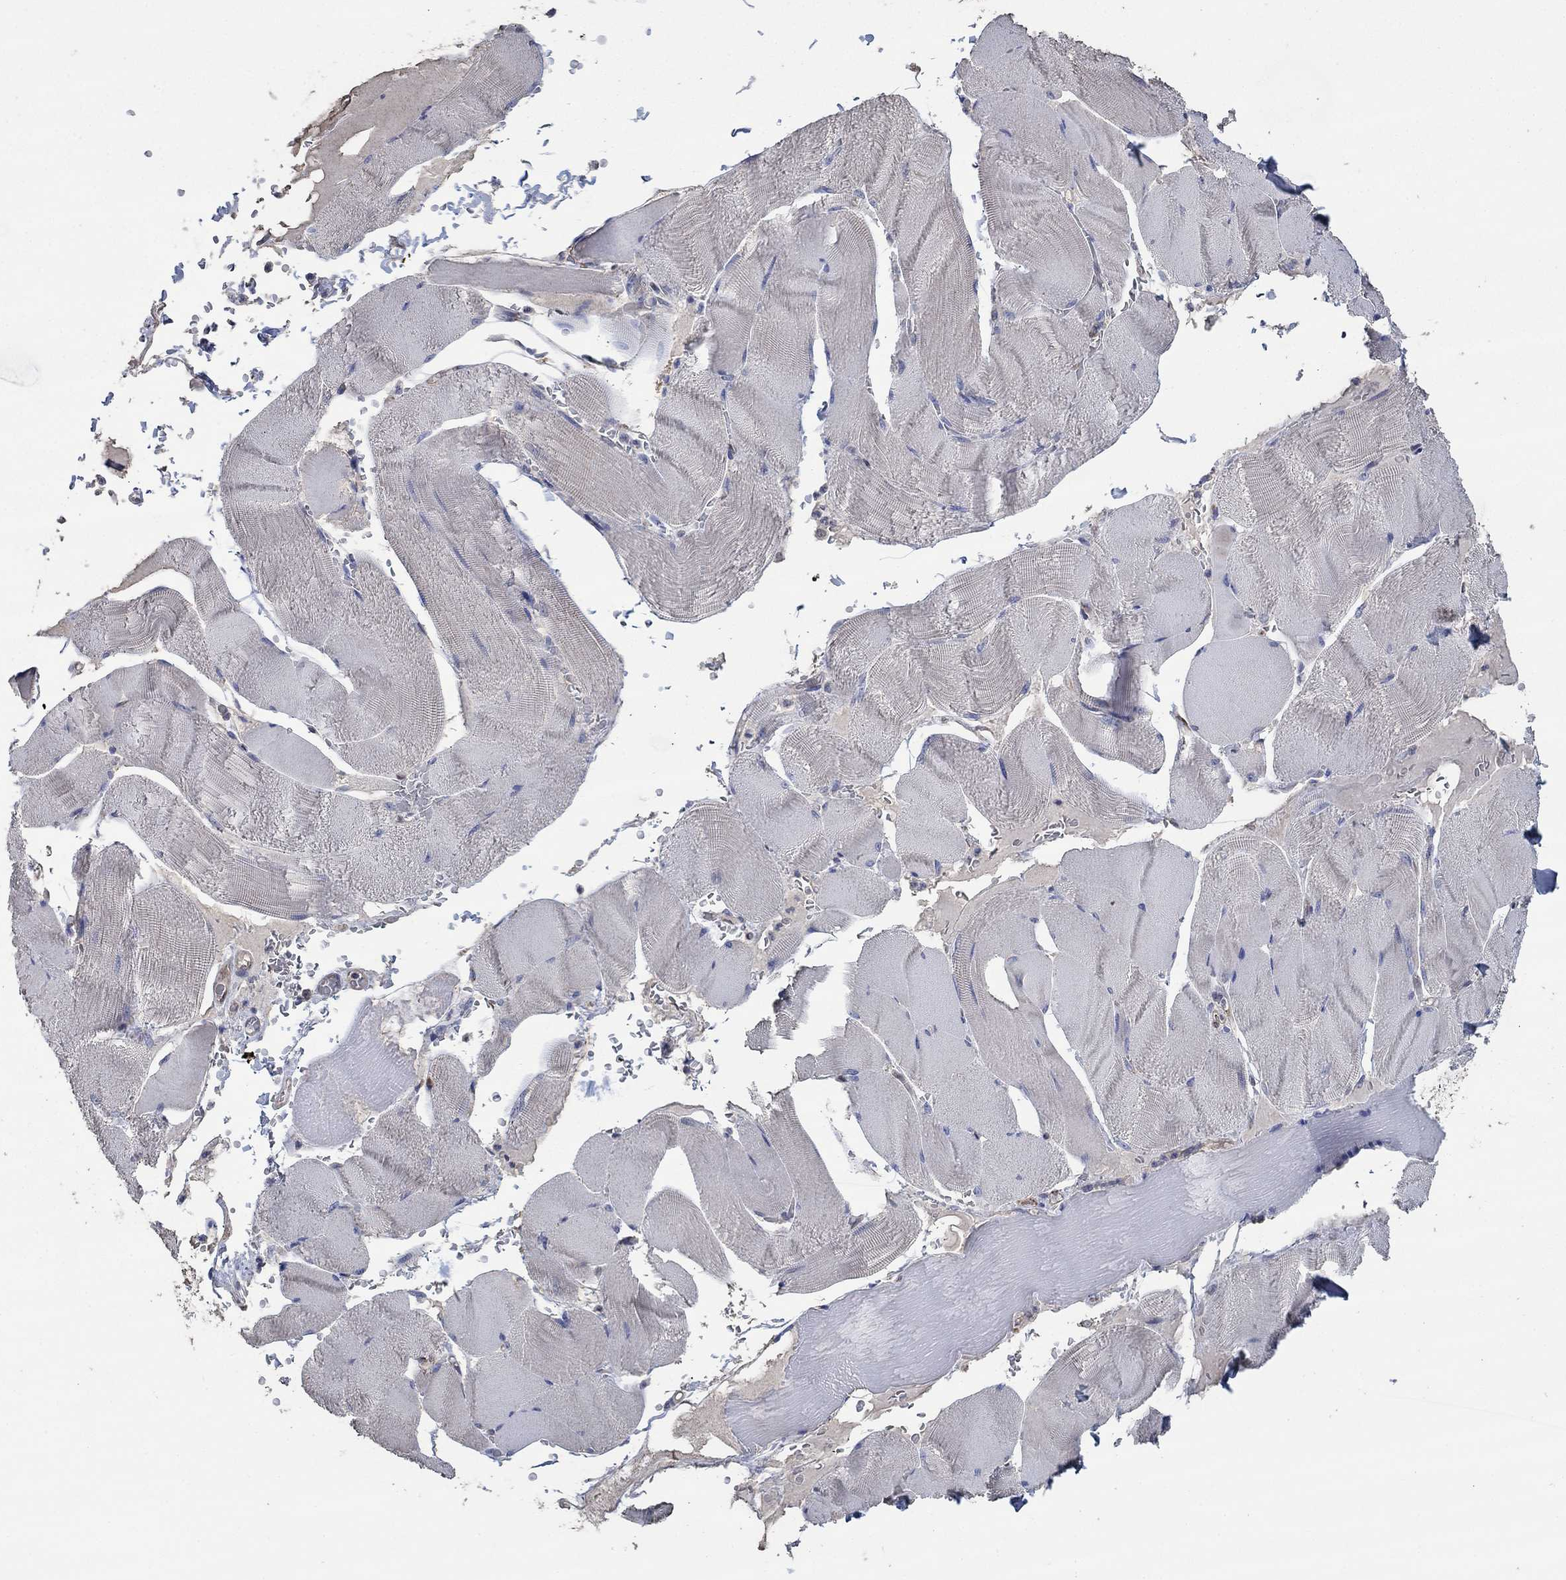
{"staining": {"intensity": "negative", "quantity": "none", "location": "none"}, "tissue": "skeletal muscle", "cell_type": "Myocytes", "image_type": "normal", "snomed": [{"axis": "morphology", "description": "Normal tissue, NOS"}, {"axis": "topography", "description": "Skeletal muscle"}], "caption": "A photomicrograph of skeletal muscle stained for a protein exhibits no brown staining in myocytes.", "gene": "HID1", "patient": {"sex": "male", "age": 56}}